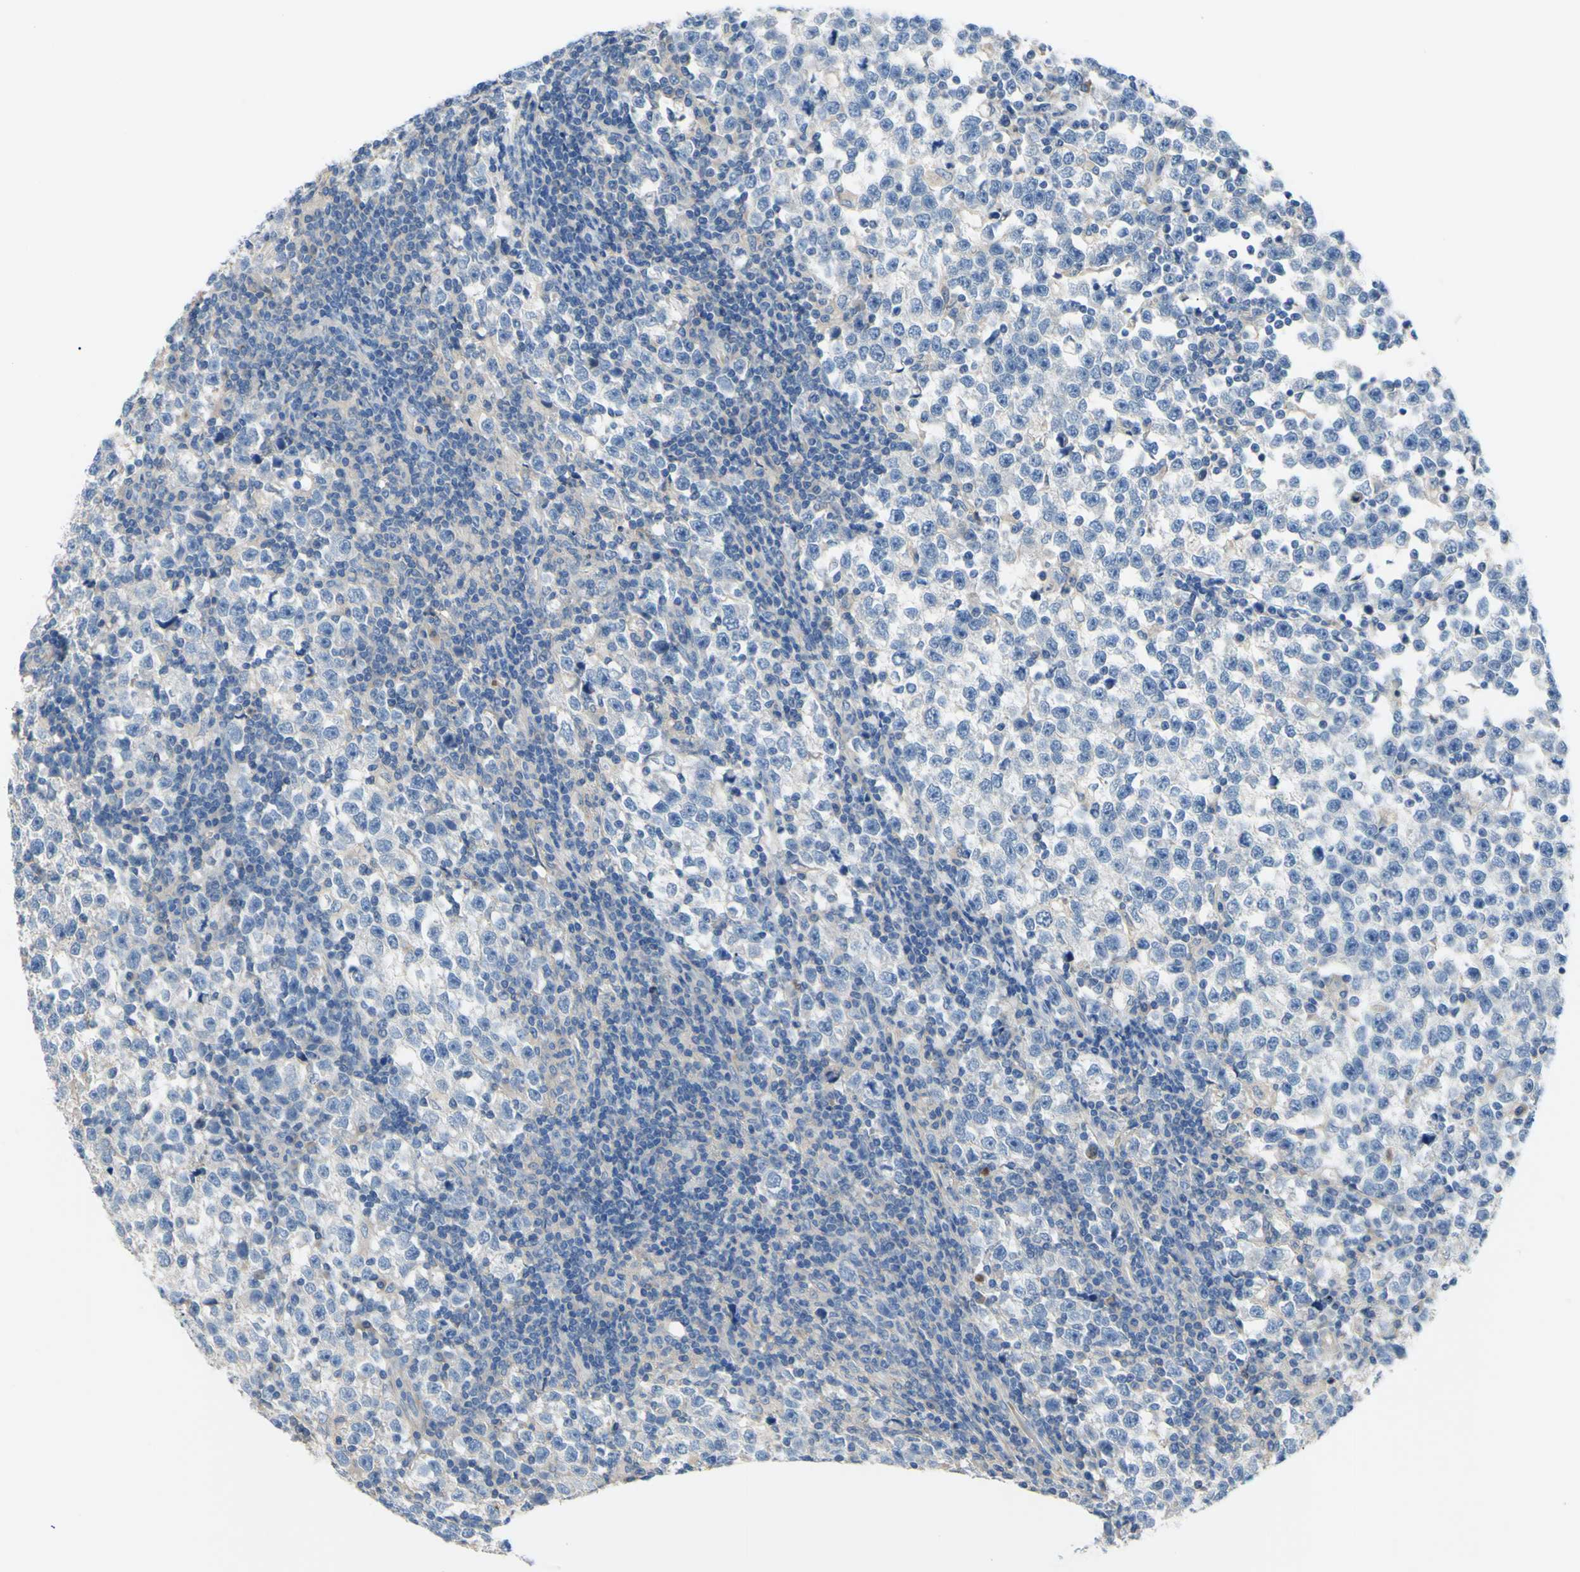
{"staining": {"intensity": "negative", "quantity": "none", "location": "none"}, "tissue": "testis cancer", "cell_type": "Tumor cells", "image_type": "cancer", "snomed": [{"axis": "morphology", "description": "Seminoma, NOS"}, {"axis": "topography", "description": "Testis"}], "caption": "High magnification brightfield microscopy of seminoma (testis) stained with DAB (3,3'-diaminobenzidine) (brown) and counterstained with hematoxylin (blue): tumor cells show no significant staining. (DAB immunohistochemistry (IHC) visualized using brightfield microscopy, high magnification).", "gene": "TMEM59L", "patient": {"sex": "male", "age": 43}}